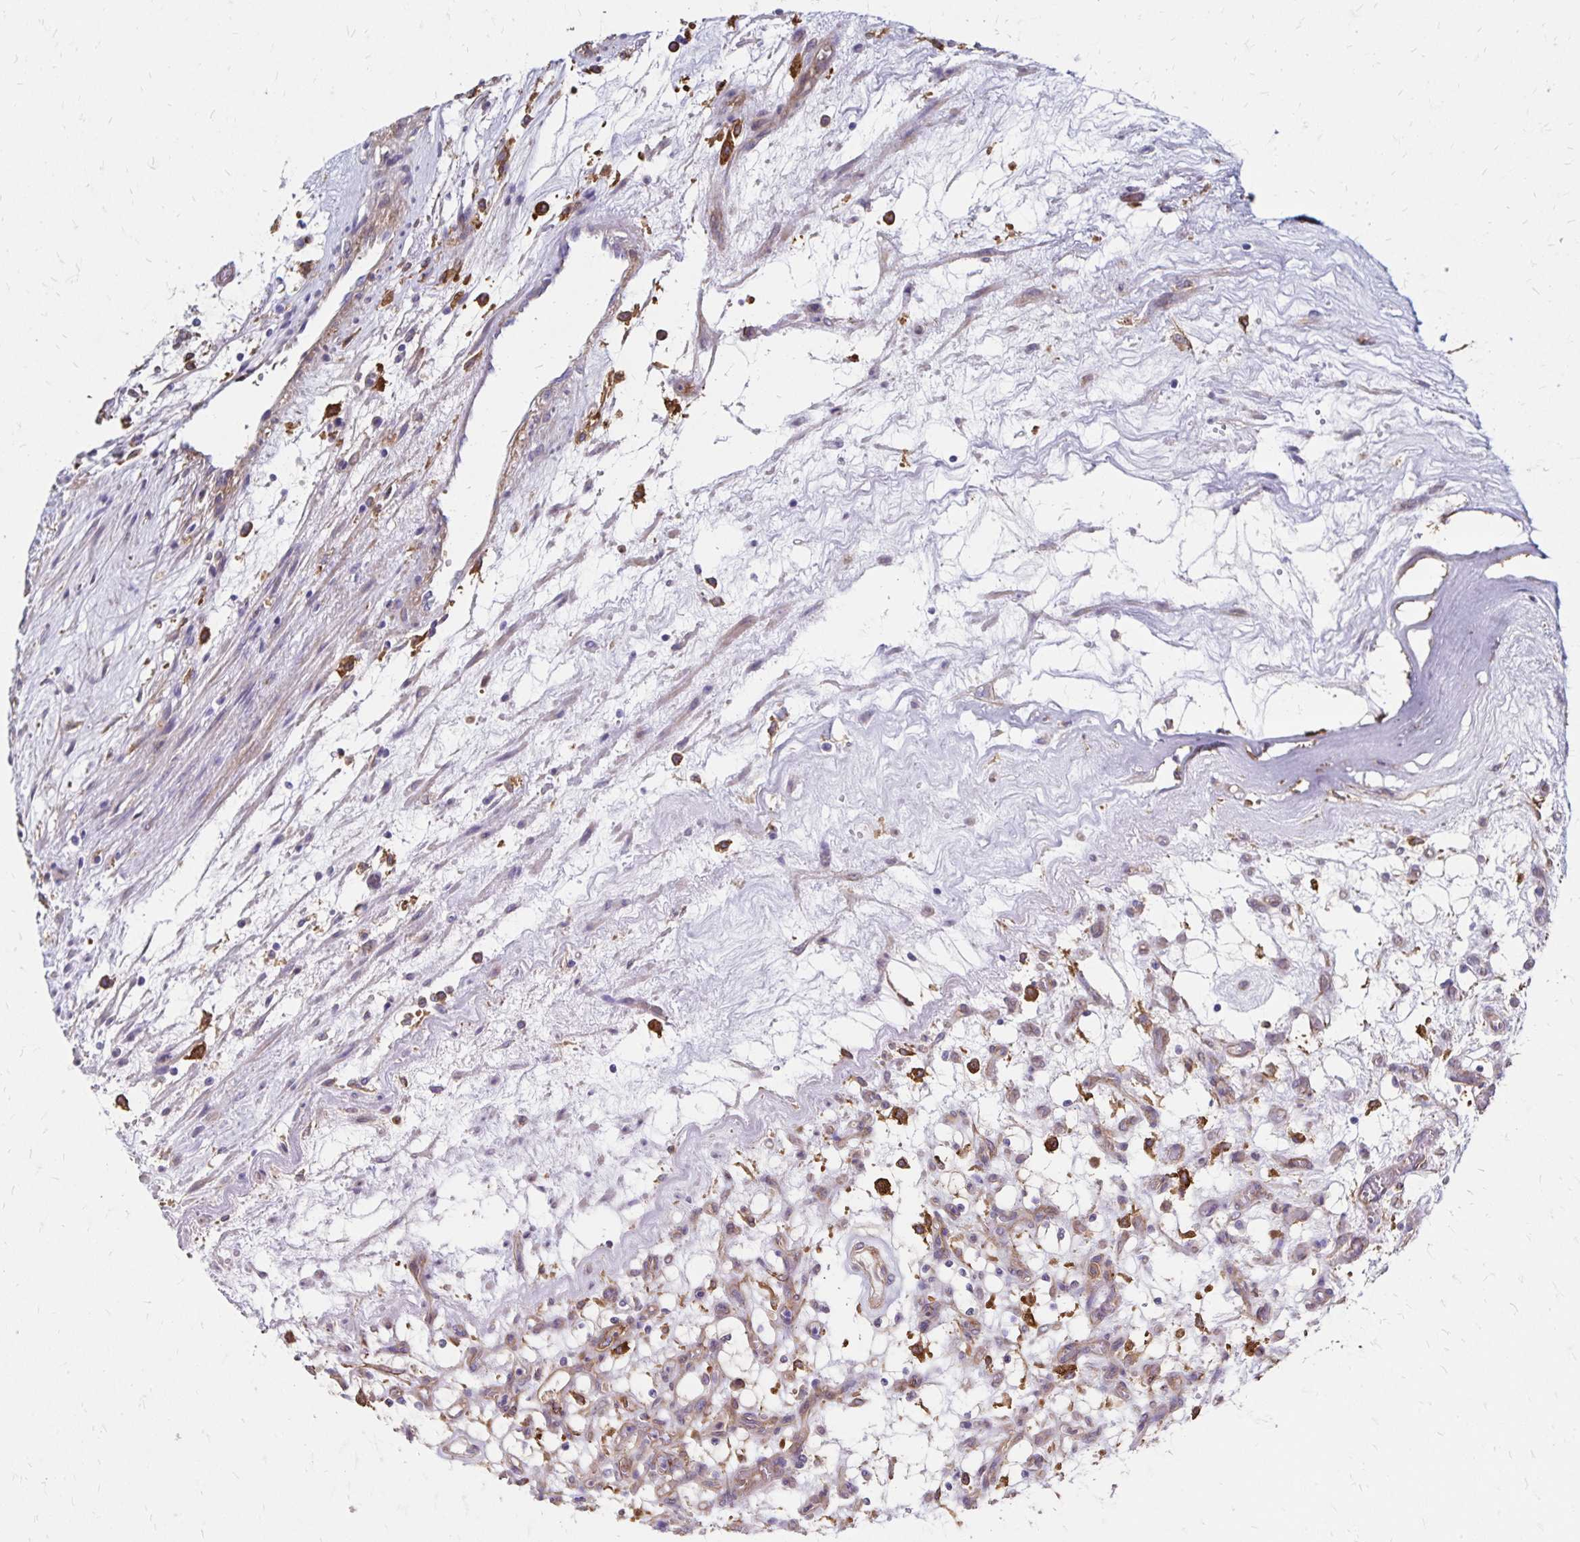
{"staining": {"intensity": "negative", "quantity": "none", "location": "none"}, "tissue": "renal cancer", "cell_type": "Tumor cells", "image_type": "cancer", "snomed": [{"axis": "morphology", "description": "Adenocarcinoma, NOS"}, {"axis": "topography", "description": "Kidney"}], "caption": "A high-resolution histopathology image shows immunohistochemistry staining of renal cancer, which reveals no significant expression in tumor cells.", "gene": "TNS3", "patient": {"sex": "female", "age": 69}}